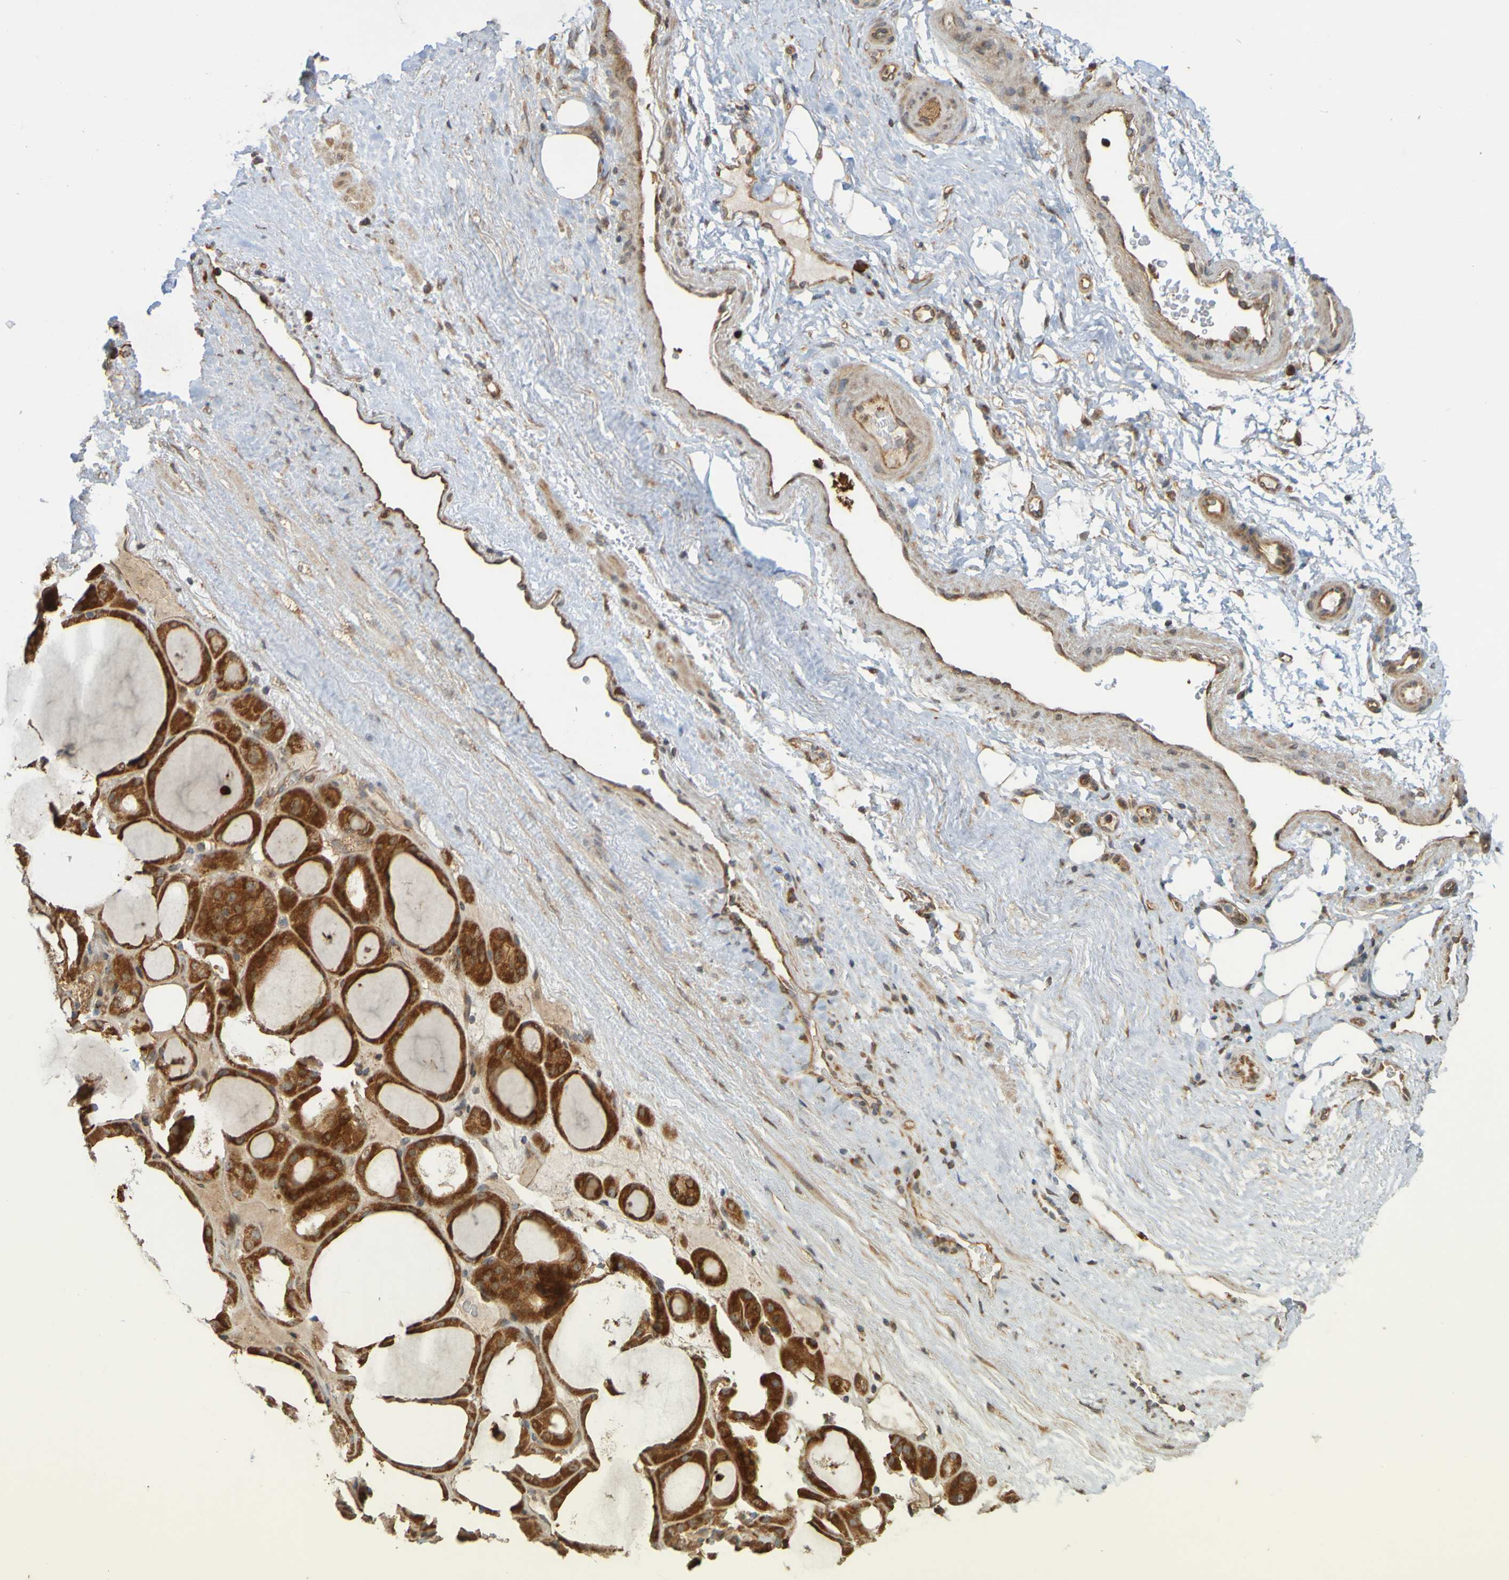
{"staining": {"intensity": "strong", "quantity": ">75%", "location": "cytoplasmic/membranous"}, "tissue": "thyroid gland", "cell_type": "Glandular cells", "image_type": "normal", "snomed": [{"axis": "morphology", "description": "Normal tissue, NOS"}, {"axis": "morphology", "description": "Carcinoma, NOS"}, {"axis": "topography", "description": "Thyroid gland"}], "caption": "Unremarkable thyroid gland displays strong cytoplasmic/membranous positivity in approximately >75% of glandular cells, visualized by immunohistochemistry. Immunohistochemistry stains the protein in brown and the nuclei are stained blue.", "gene": "TMBIM1", "patient": {"sex": "female", "age": 86}}